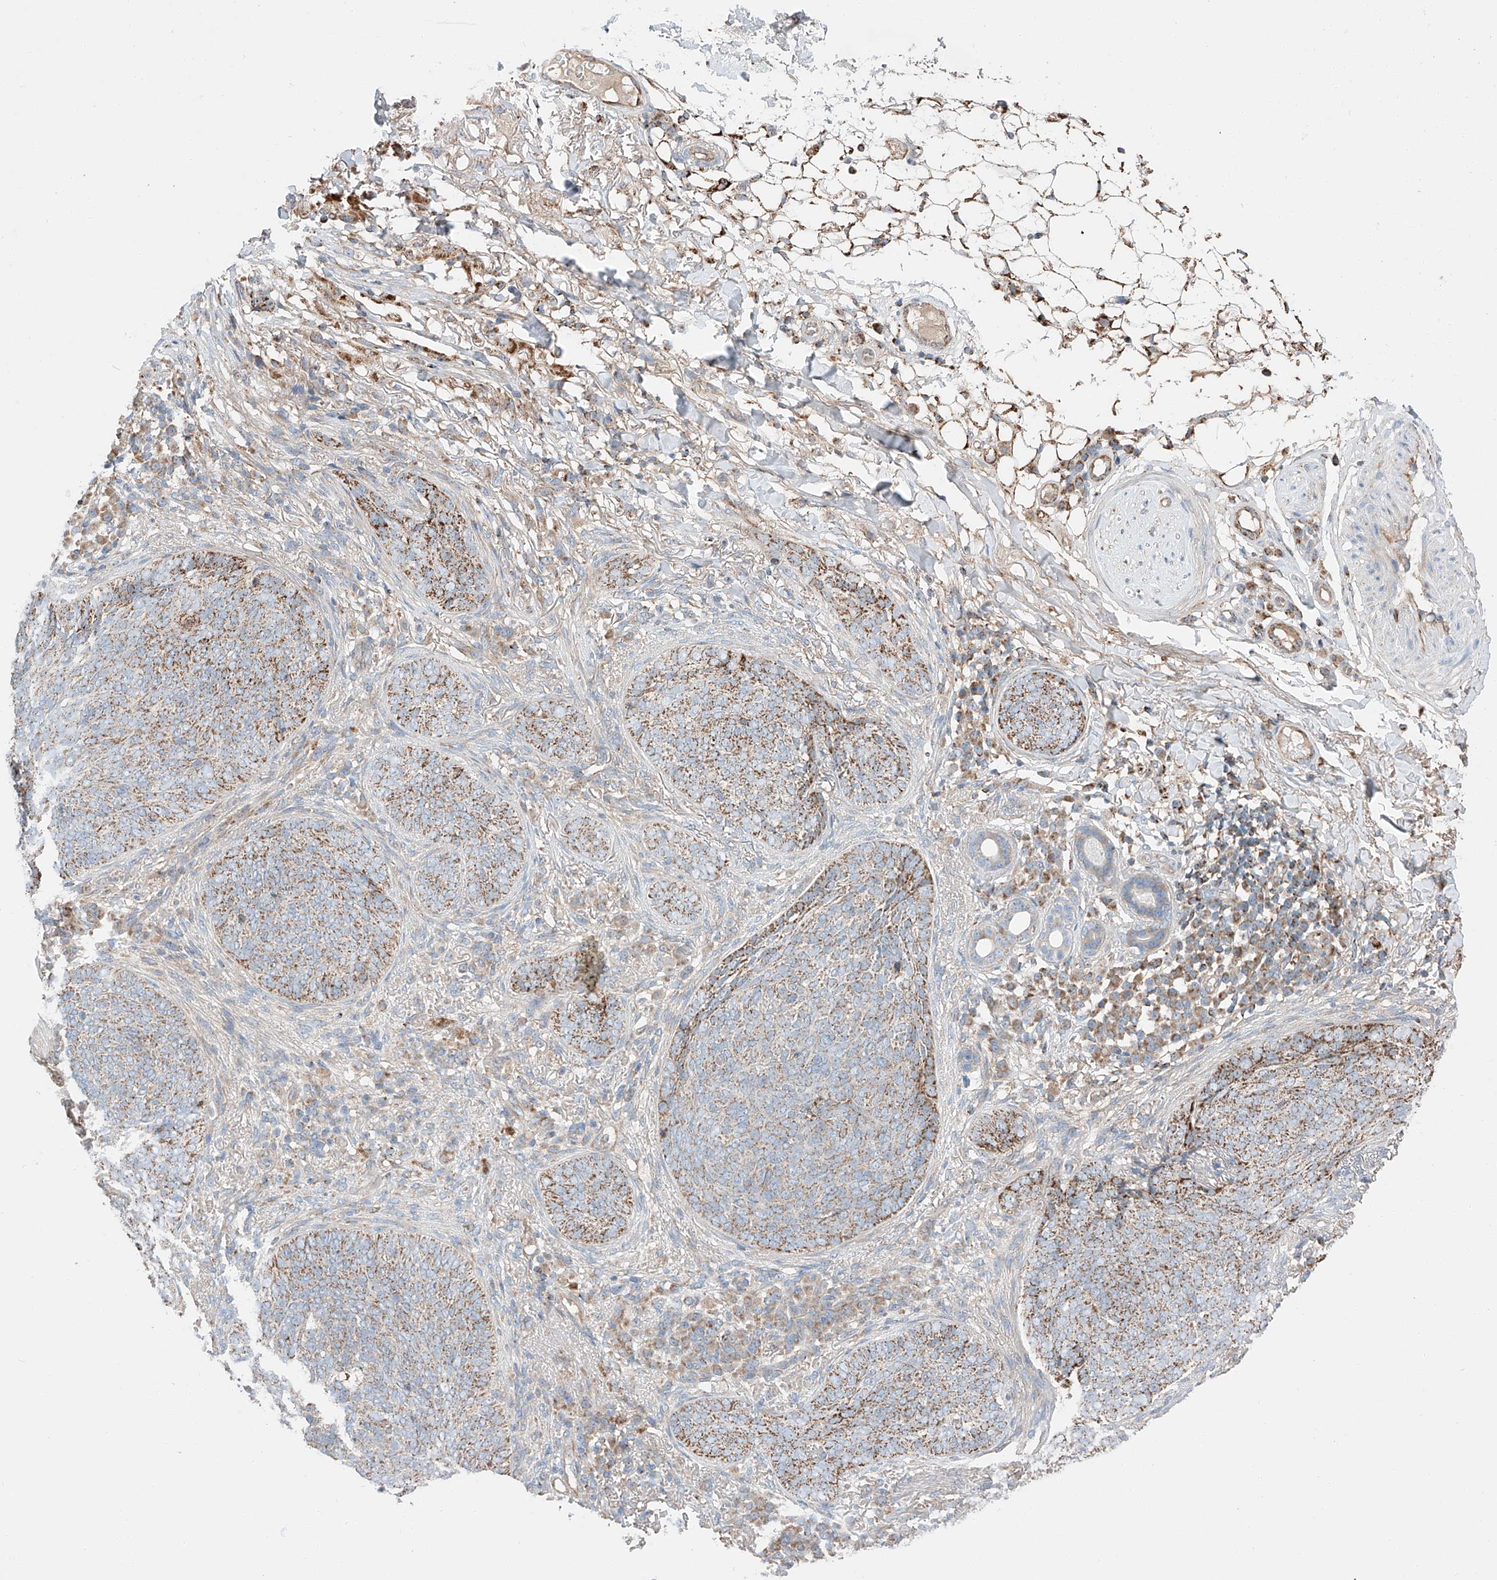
{"staining": {"intensity": "strong", "quantity": ">75%", "location": "cytoplasmic/membranous"}, "tissue": "skin cancer", "cell_type": "Tumor cells", "image_type": "cancer", "snomed": [{"axis": "morphology", "description": "Basal cell carcinoma"}, {"axis": "topography", "description": "Skin"}], "caption": "A brown stain labels strong cytoplasmic/membranous expression of a protein in human skin cancer (basal cell carcinoma) tumor cells.", "gene": "RUSC1", "patient": {"sex": "male", "age": 85}}